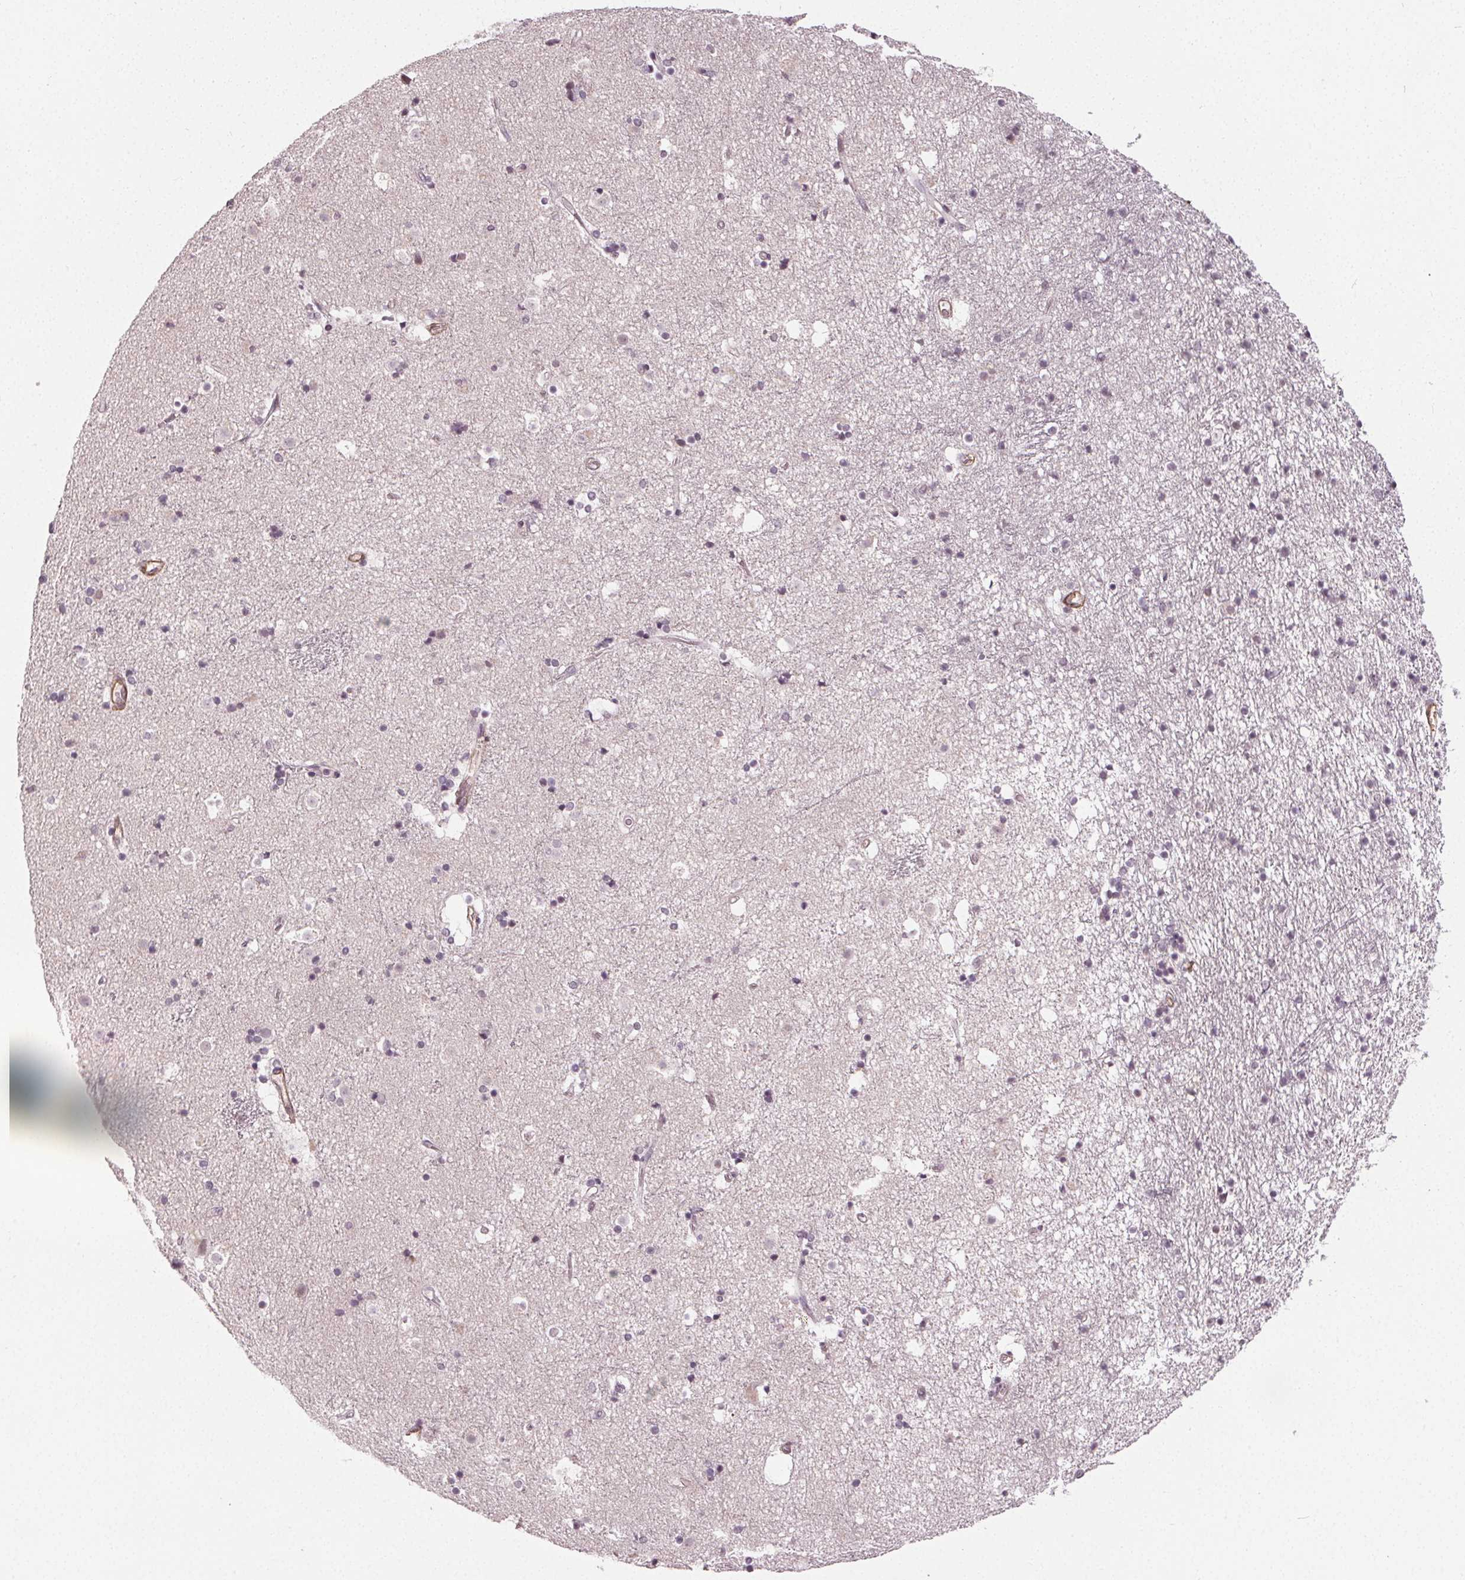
{"staining": {"intensity": "negative", "quantity": "none", "location": "none"}, "tissue": "caudate", "cell_type": "Glial cells", "image_type": "normal", "snomed": [{"axis": "morphology", "description": "Normal tissue, NOS"}, {"axis": "topography", "description": "Lateral ventricle wall"}], "caption": "This histopathology image is of normal caudate stained with IHC to label a protein in brown with the nuclei are counter-stained blue. There is no positivity in glial cells. (DAB immunohistochemistry with hematoxylin counter stain).", "gene": "PKP1", "patient": {"sex": "female", "age": 71}}